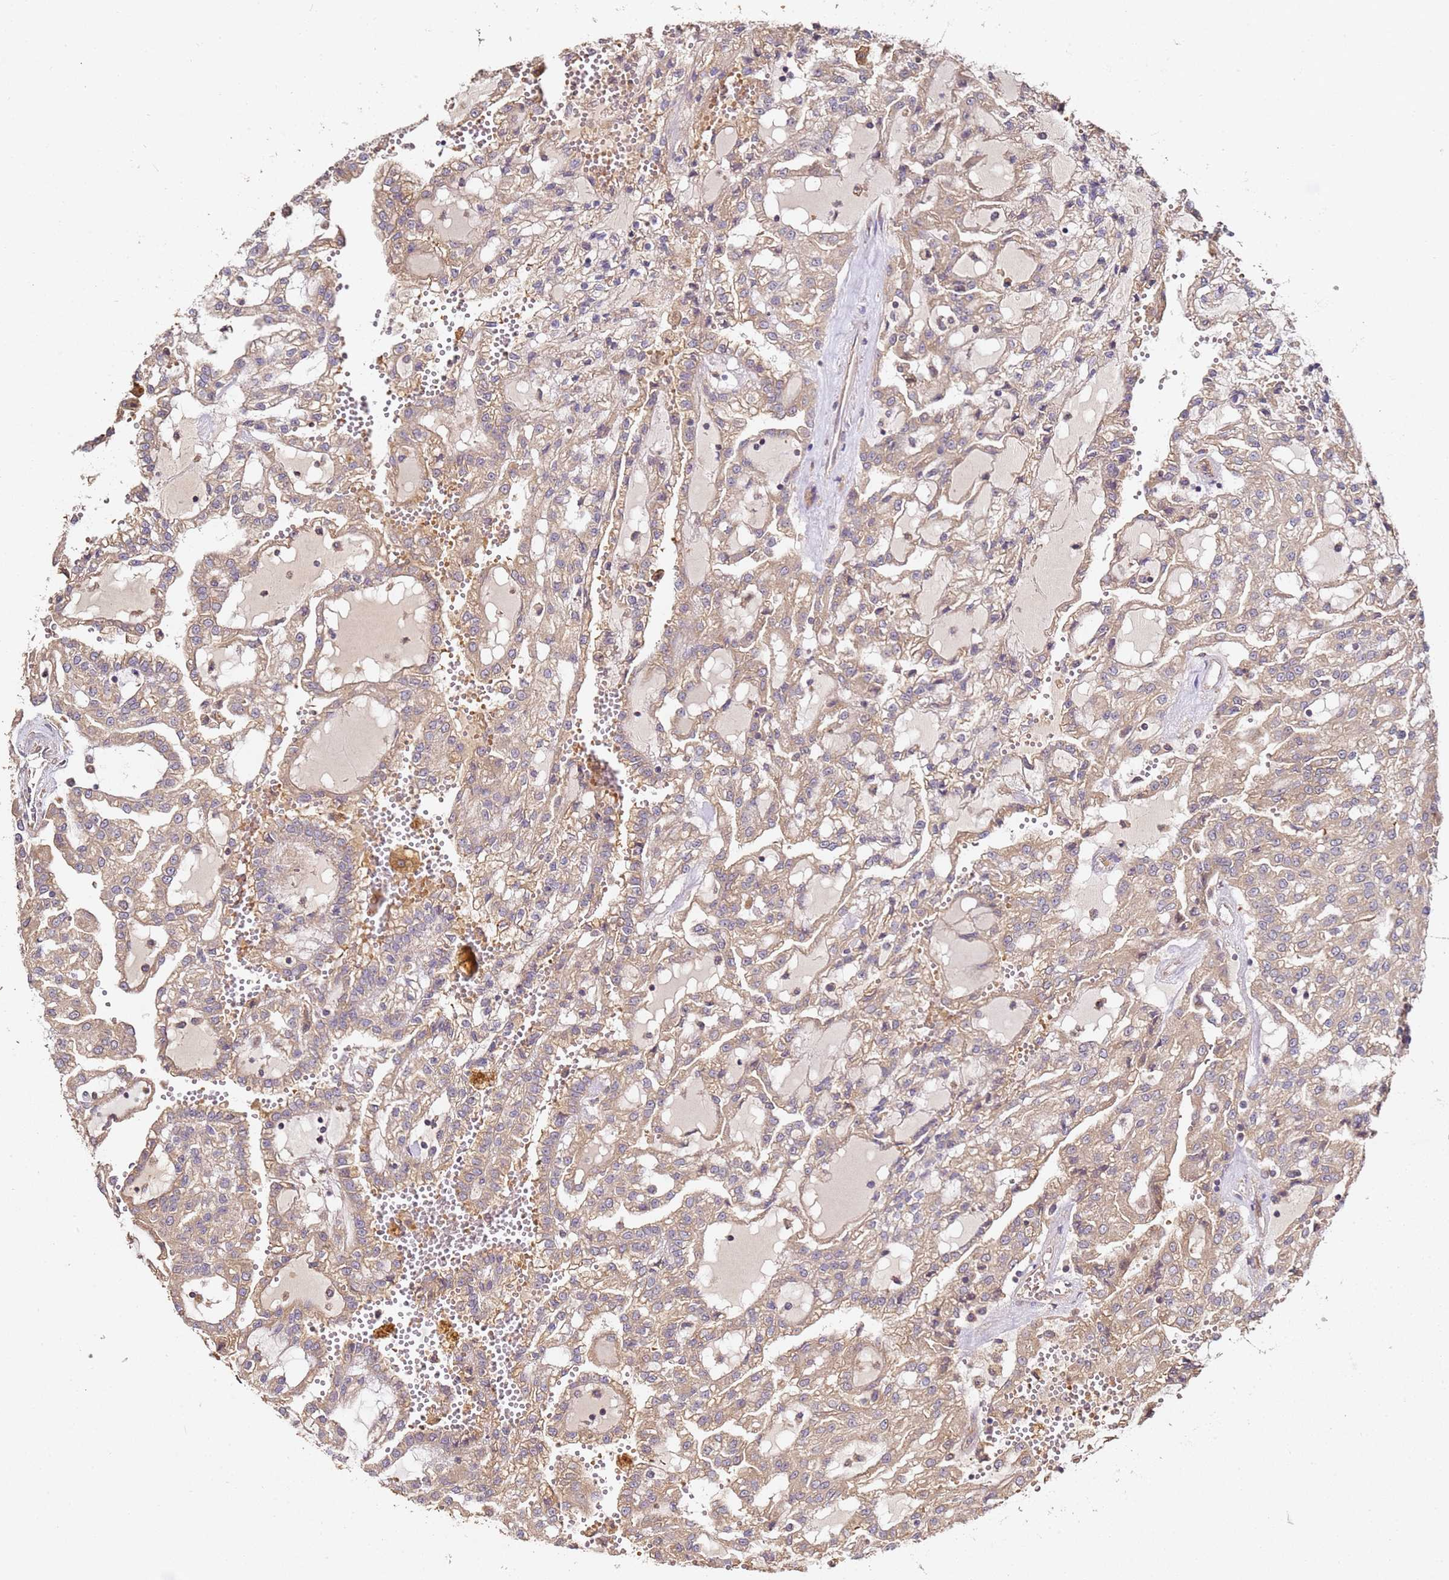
{"staining": {"intensity": "moderate", "quantity": ">75%", "location": "cytoplasmic/membranous"}, "tissue": "renal cancer", "cell_type": "Tumor cells", "image_type": "cancer", "snomed": [{"axis": "morphology", "description": "Adenocarcinoma, NOS"}, {"axis": "topography", "description": "Kidney"}], "caption": "Immunohistochemistry (DAB (3,3'-diaminobenzidine)) staining of renal cancer shows moderate cytoplasmic/membranous protein expression in about >75% of tumor cells.", "gene": "OSBPL2", "patient": {"sex": "male", "age": 63}}